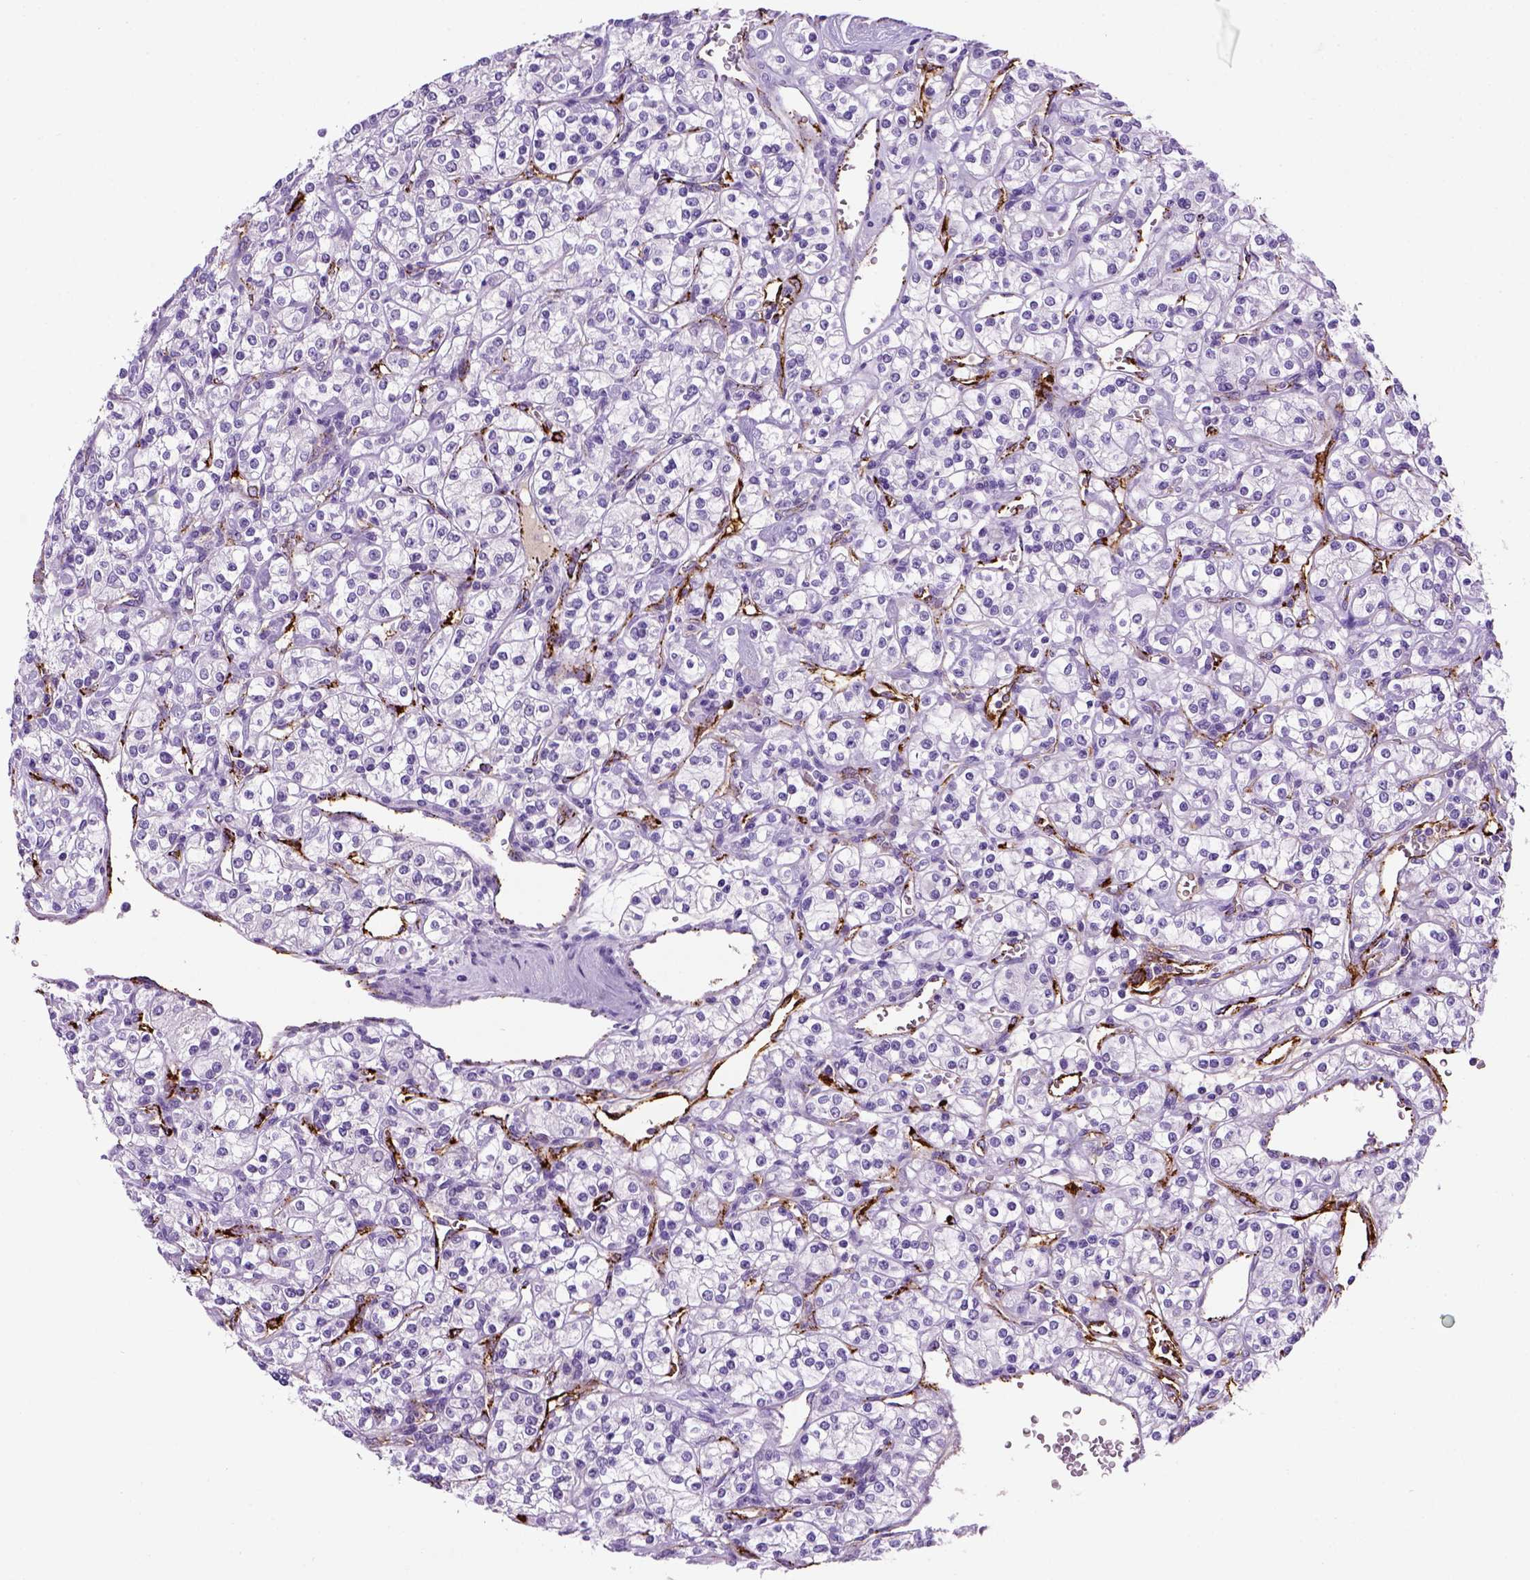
{"staining": {"intensity": "negative", "quantity": "none", "location": "none"}, "tissue": "renal cancer", "cell_type": "Tumor cells", "image_type": "cancer", "snomed": [{"axis": "morphology", "description": "Adenocarcinoma, NOS"}, {"axis": "topography", "description": "Kidney"}], "caption": "The image shows no staining of tumor cells in adenocarcinoma (renal).", "gene": "VWF", "patient": {"sex": "male", "age": 77}}